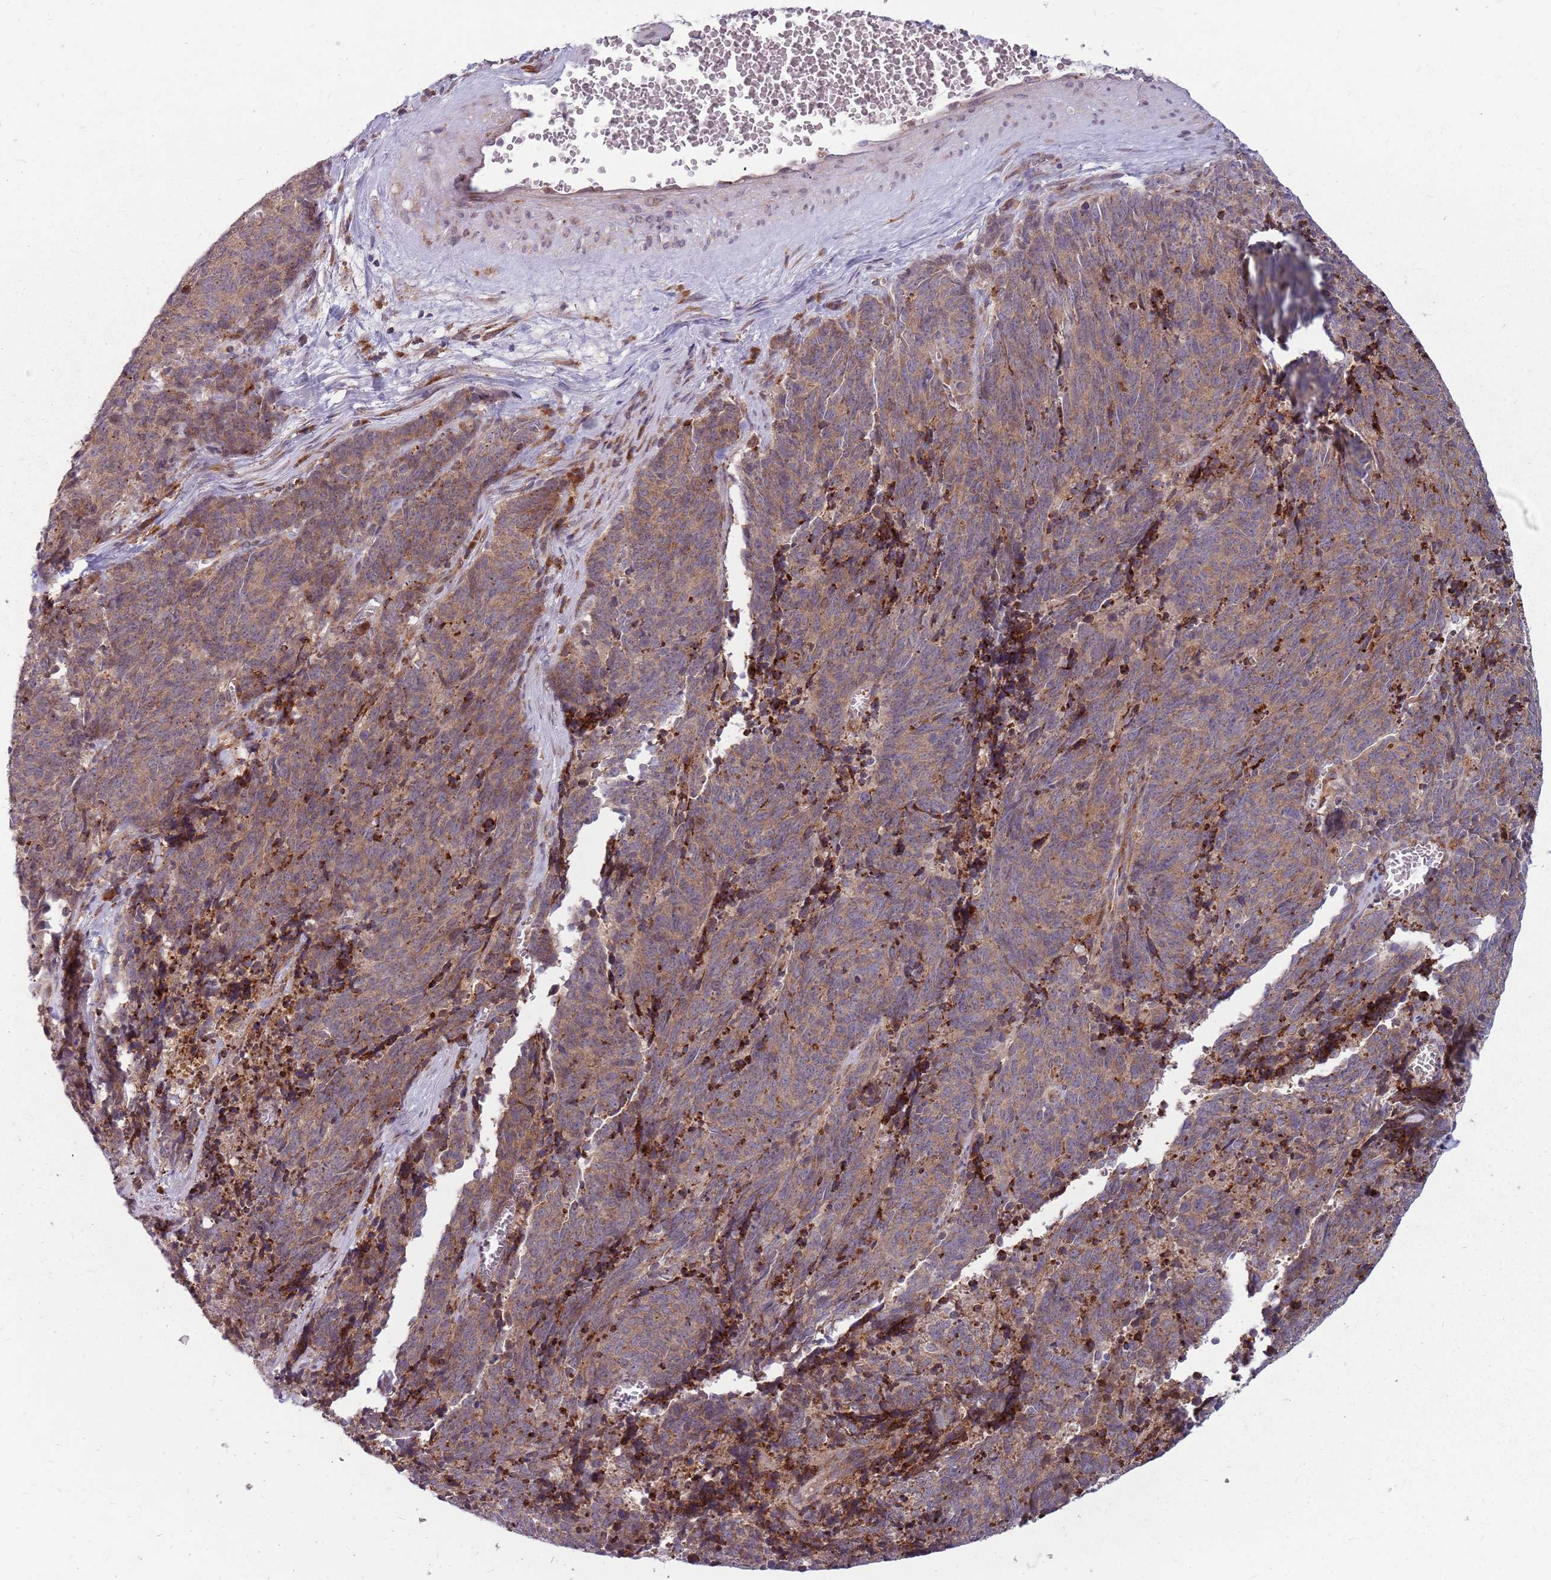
{"staining": {"intensity": "weak", "quantity": ">75%", "location": "cytoplasmic/membranous"}, "tissue": "cervical cancer", "cell_type": "Tumor cells", "image_type": "cancer", "snomed": [{"axis": "morphology", "description": "Squamous cell carcinoma, NOS"}, {"axis": "topography", "description": "Cervix"}], "caption": "Protein positivity by IHC displays weak cytoplasmic/membranous expression in approximately >75% of tumor cells in cervical squamous cell carcinoma.", "gene": "NME4", "patient": {"sex": "female", "age": 29}}